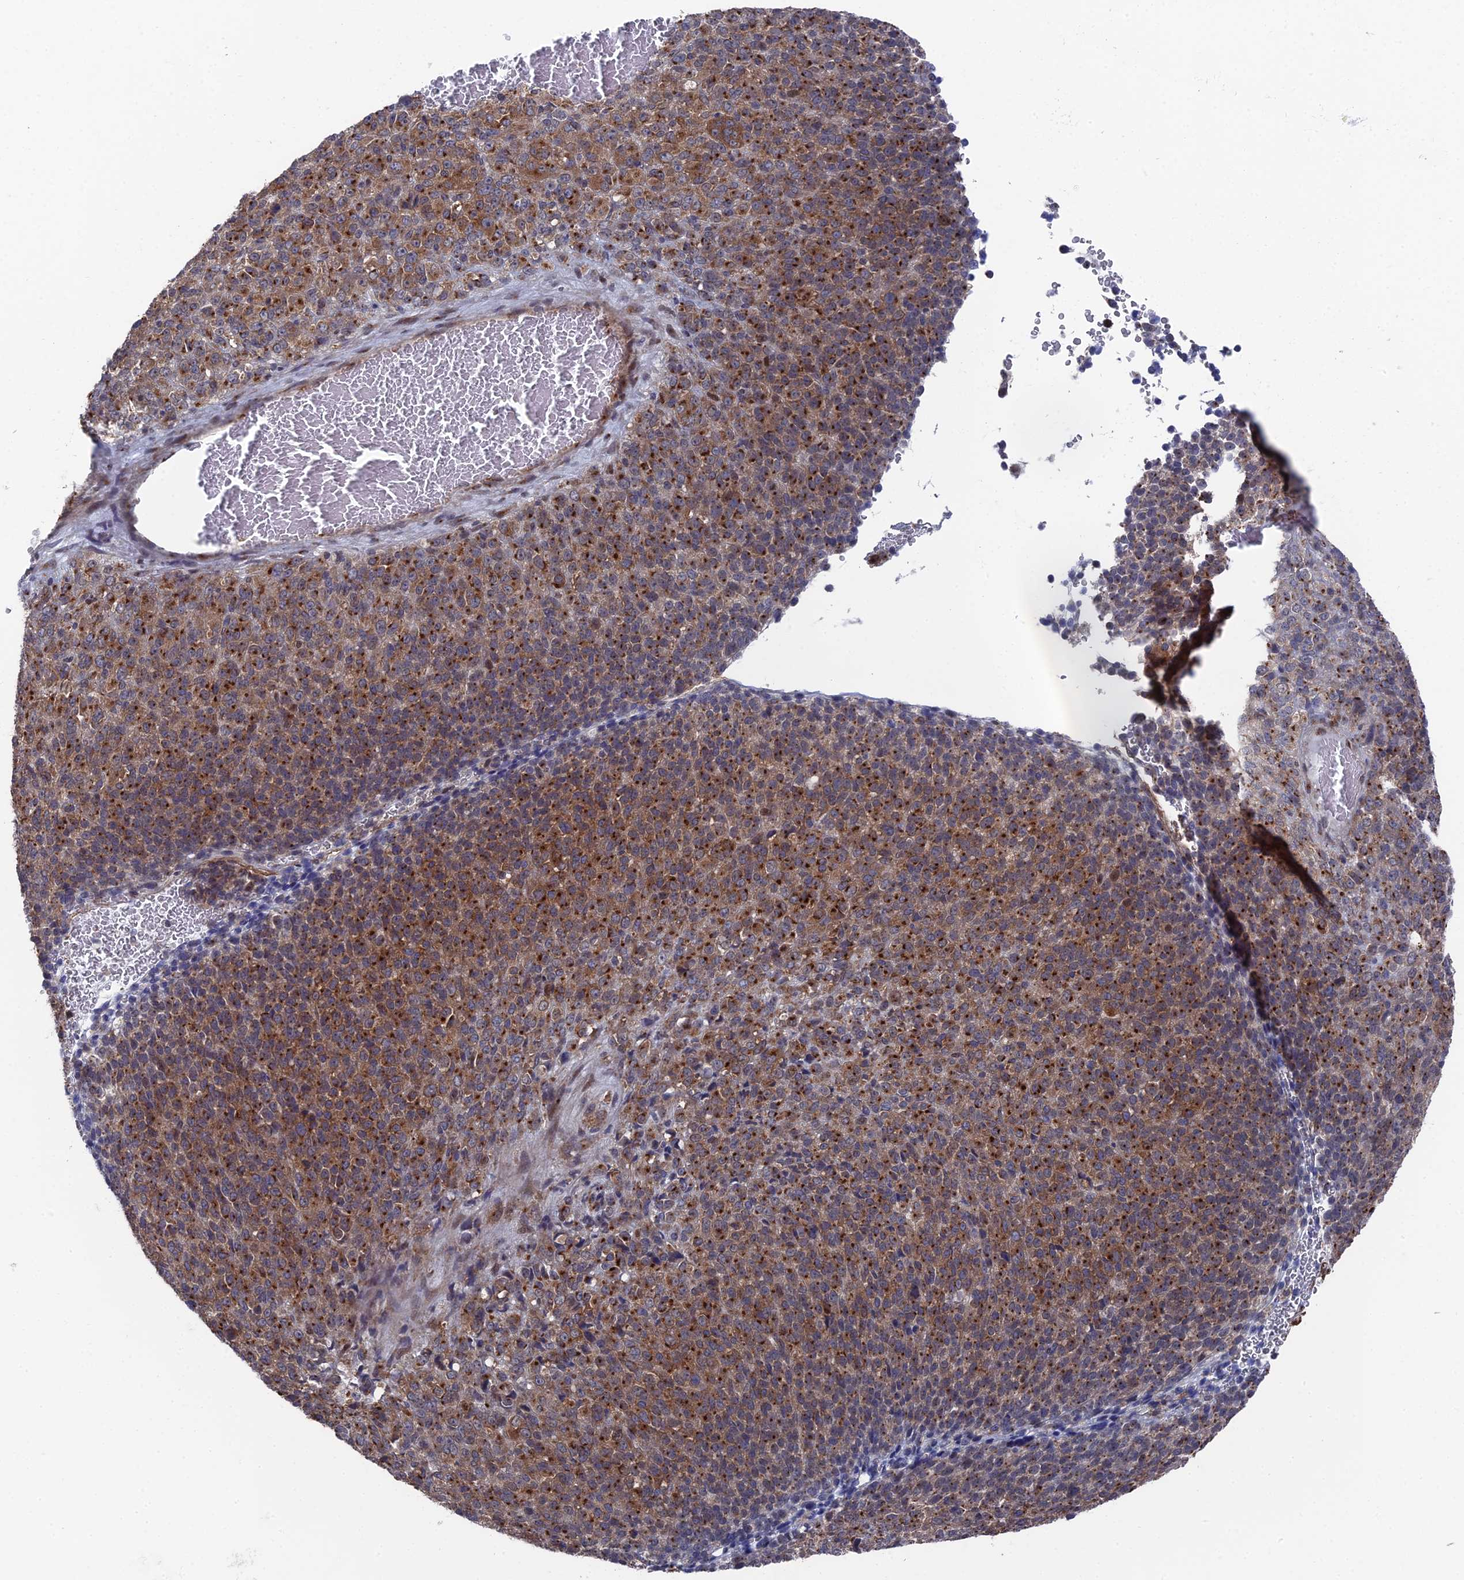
{"staining": {"intensity": "strong", "quantity": ">75%", "location": "cytoplasmic/membranous"}, "tissue": "melanoma", "cell_type": "Tumor cells", "image_type": "cancer", "snomed": [{"axis": "morphology", "description": "Malignant melanoma, Metastatic site"}, {"axis": "topography", "description": "Brain"}], "caption": "Brown immunohistochemical staining in malignant melanoma (metastatic site) displays strong cytoplasmic/membranous positivity in approximately >75% of tumor cells.", "gene": "FHIP2A", "patient": {"sex": "female", "age": 56}}